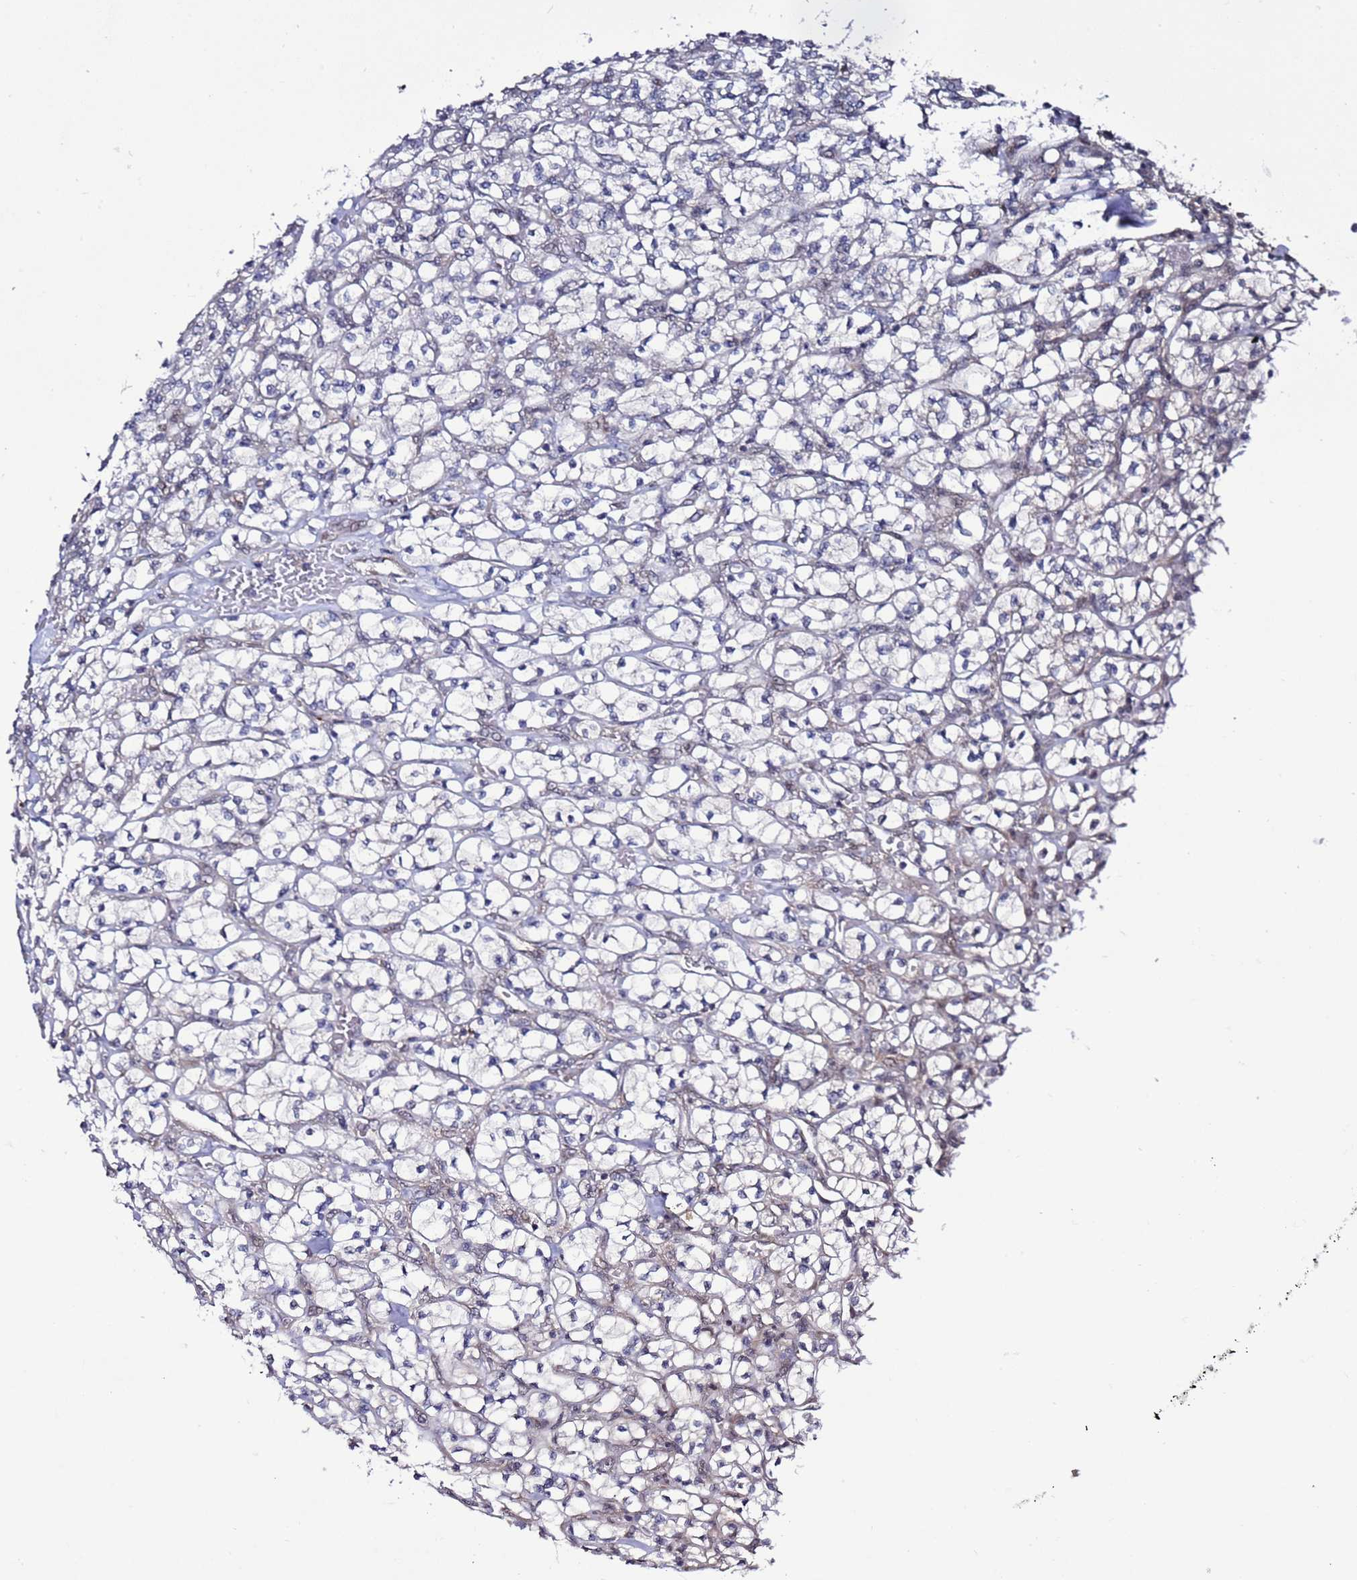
{"staining": {"intensity": "negative", "quantity": "none", "location": "none"}, "tissue": "renal cancer", "cell_type": "Tumor cells", "image_type": "cancer", "snomed": [{"axis": "morphology", "description": "Adenocarcinoma, NOS"}, {"axis": "topography", "description": "Kidney"}], "caption": "Adenocarcinoma (renal) was stained to show a protein in brown. There is no significant staining in tumor cells. (DAB immunohistochemistry, high magnification).", "gene": "POLR2D", "patient": {"sex": "female", "age": 64}}